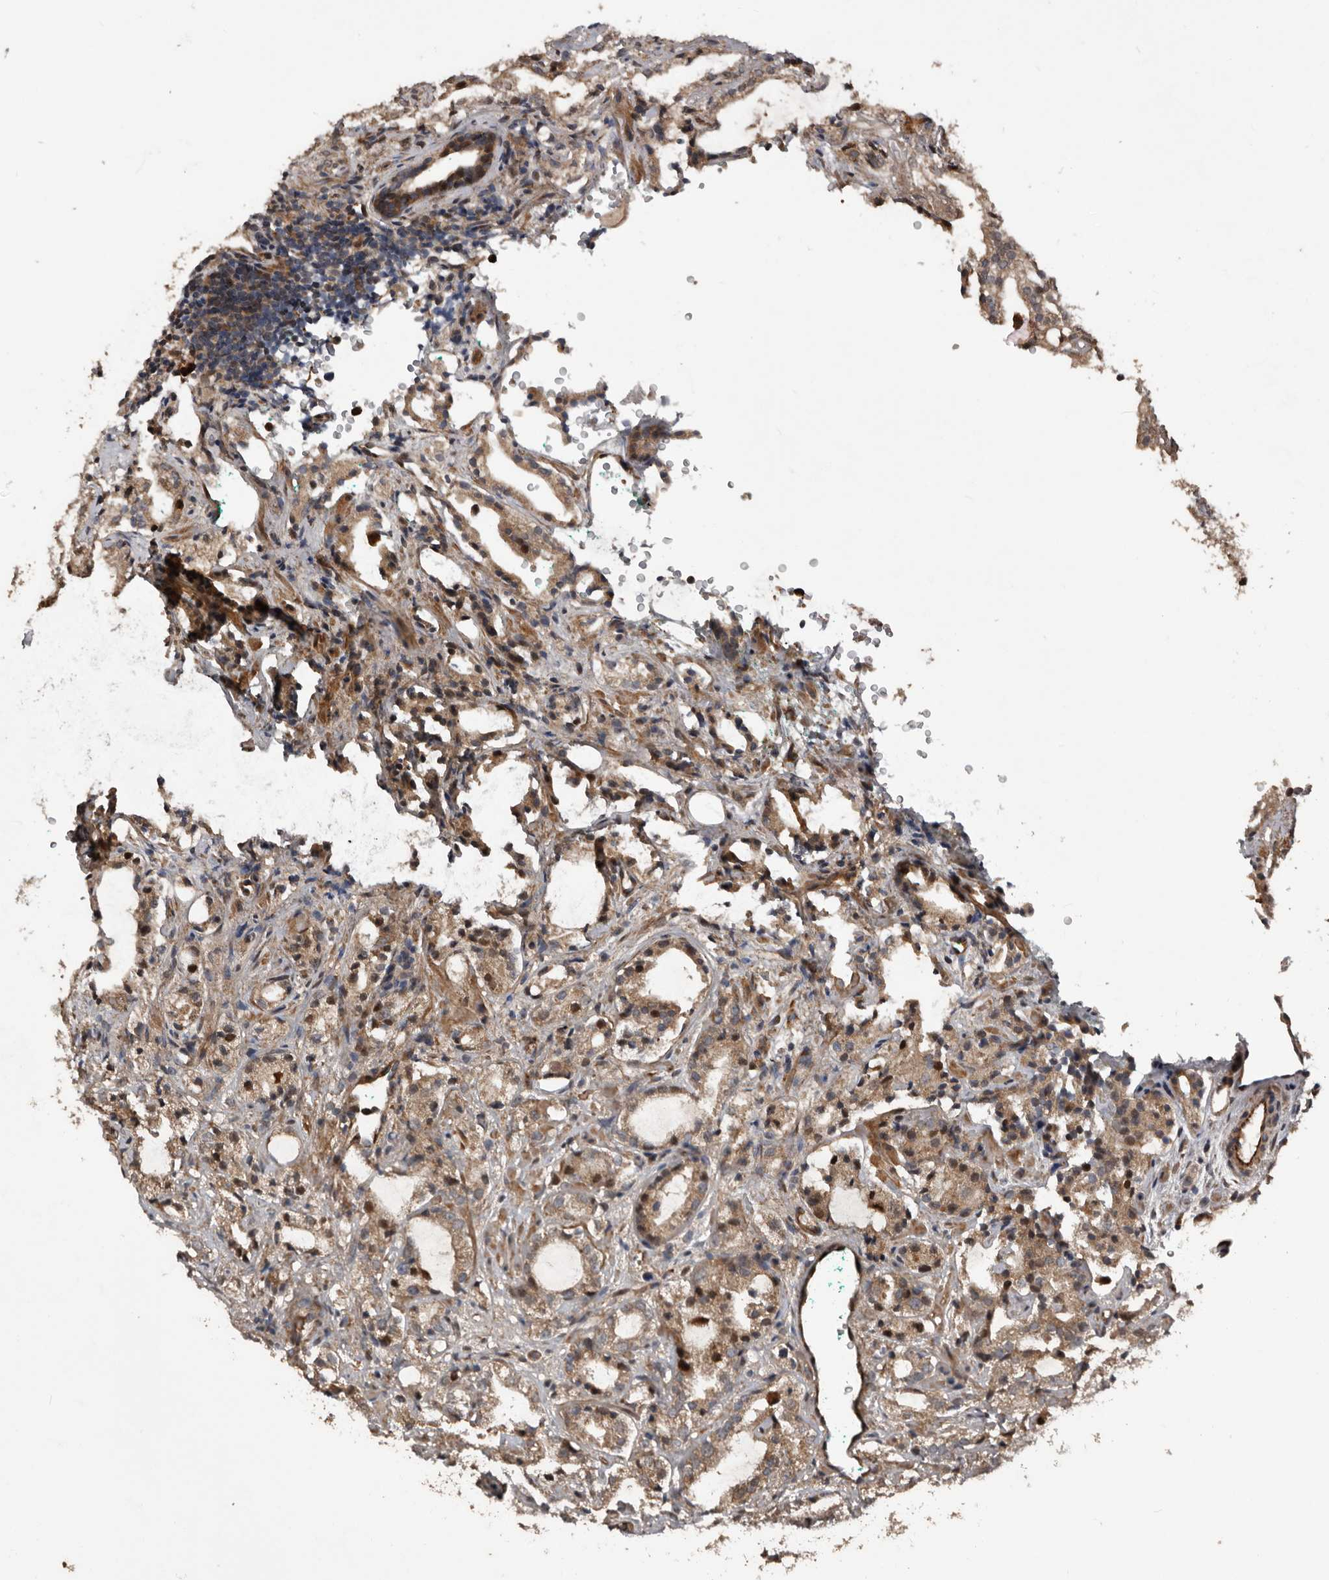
{"staining": {"intensity": "weak", "quantity": ">75%", "location": "cytoplasmic/membranous"}, "tissue": "prostate cancer", "cell_type": "Tumor cells", "image_type": "cancer", "snomed": [{"axis": "morphology", "description": "Adenocarcinoma, High grade"}, {"axis": "topography", "description": "Prostate"}], "caption": "A high-resolution histopathology image shows IHC staining of prostate cancer (adenocarcinoma (high-grade)), which shows weak cytoplasmic/membranous staining in about >75% of tumor cells. (Brightfield microscopy of DAB IHC at high magnification).", "gene": "SERTAD4", "patient": {"sex": "male", "age": 64}}